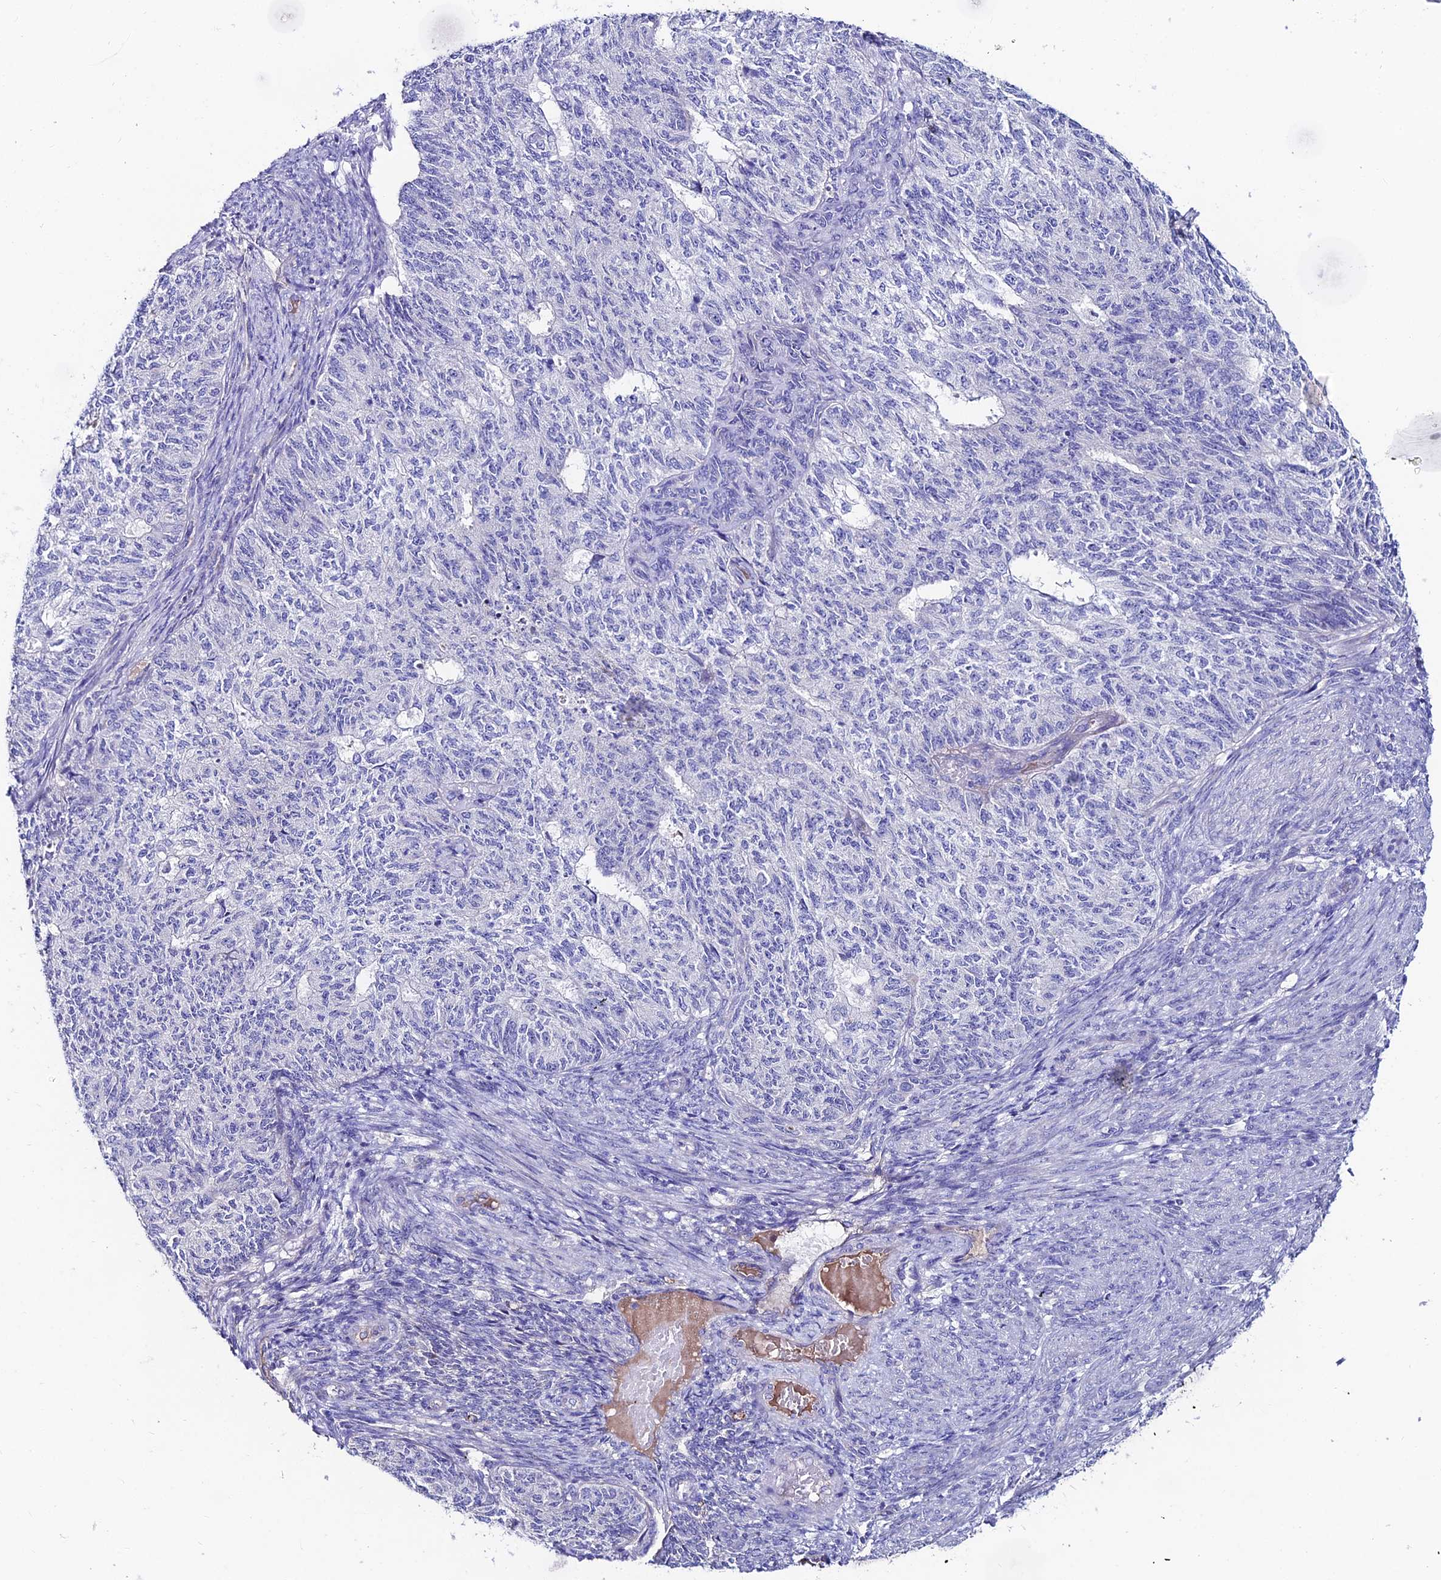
{"staining": {"intensity": "negative", "quantity": "none", "location": "none"}, "tissue": "endometrial cancer", "cell_type": "Tumor cells", "image_type": "cancer", "snomed": [{"axis": "morphology", "description": "Adenocarcinoma, NOS"}, {"axis": "topography", "description": "Endometrium"}], "caption": "High power microscopy micrograph of an IHC image of endometrial cancer (adenocarcinoma), revealing no significant positivity in tumor cells. The staining is performed using DAB (3,3'-diaminobenzidine) brown chromogen with nuclei counter-stained in using hematoxylin.", "gene": "SLC25A16", "patient": {"sex": "female", "age": 32}}